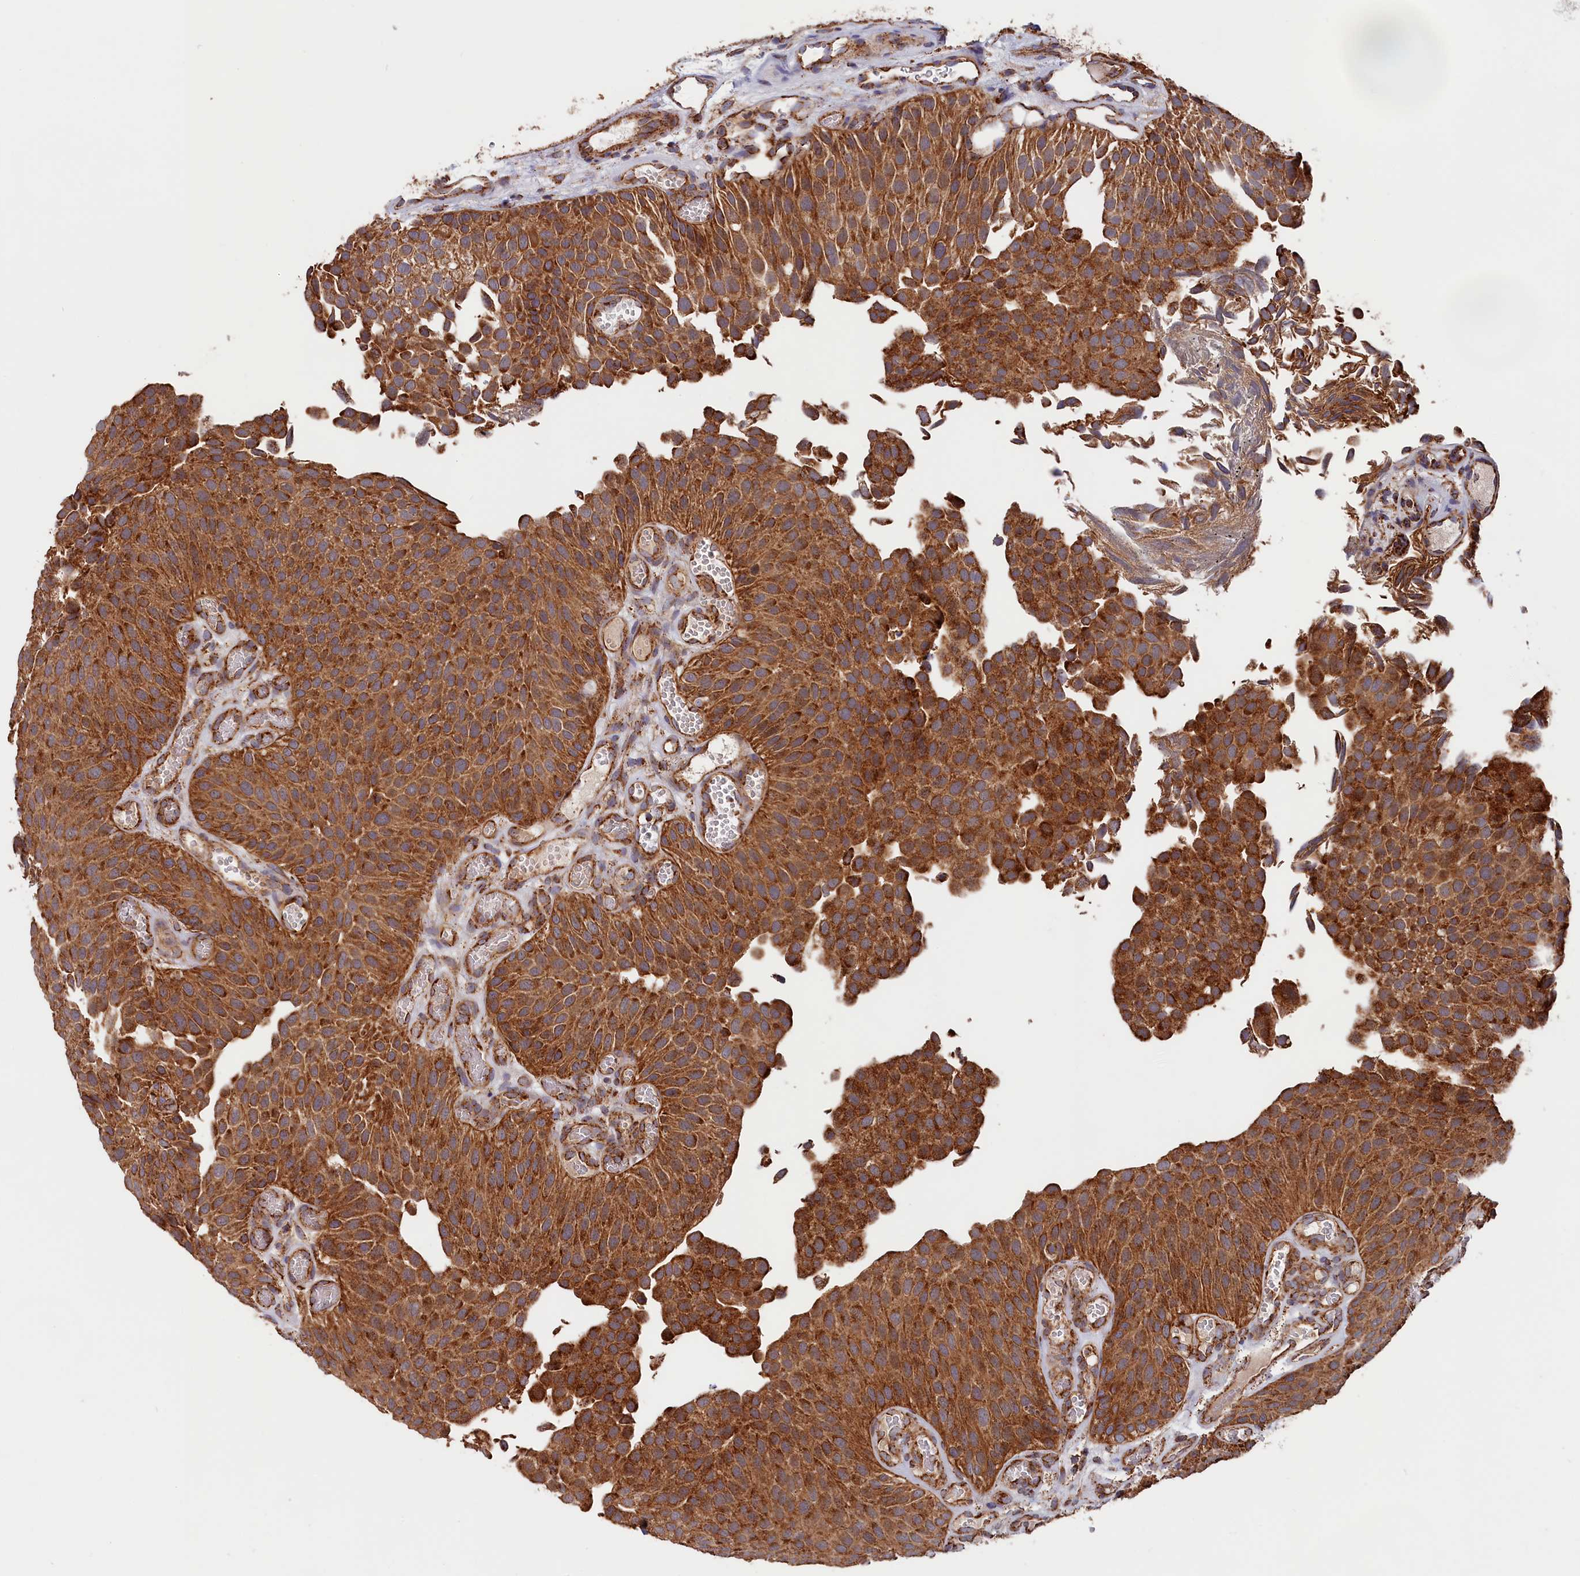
{"staining": {"intensity": "strong", "quantity": ">75%", "location": "cytoplasmic/membranous"}, "tissue": "urothelial cancer", "cell_type": "Tumor cells", "image_type": "cancer", "snomed": [{"axis": "morphology", "description": "Urothelial carcinoma, Low grade"}, {"axis": "topography", "description": "Urinary bladder"}], "caption": "IHC image of neoplastic tissue: human low-grade urothelial carcinoma stained using IHC reveals high levels of strong protein expression localized specifically in the cytoplasmic/membranous of tumor cells, appearing as a cytoplasmic/membranous brown color.", "gene": "MACROD1", "patient": {"sex": "male", "age": 89}}